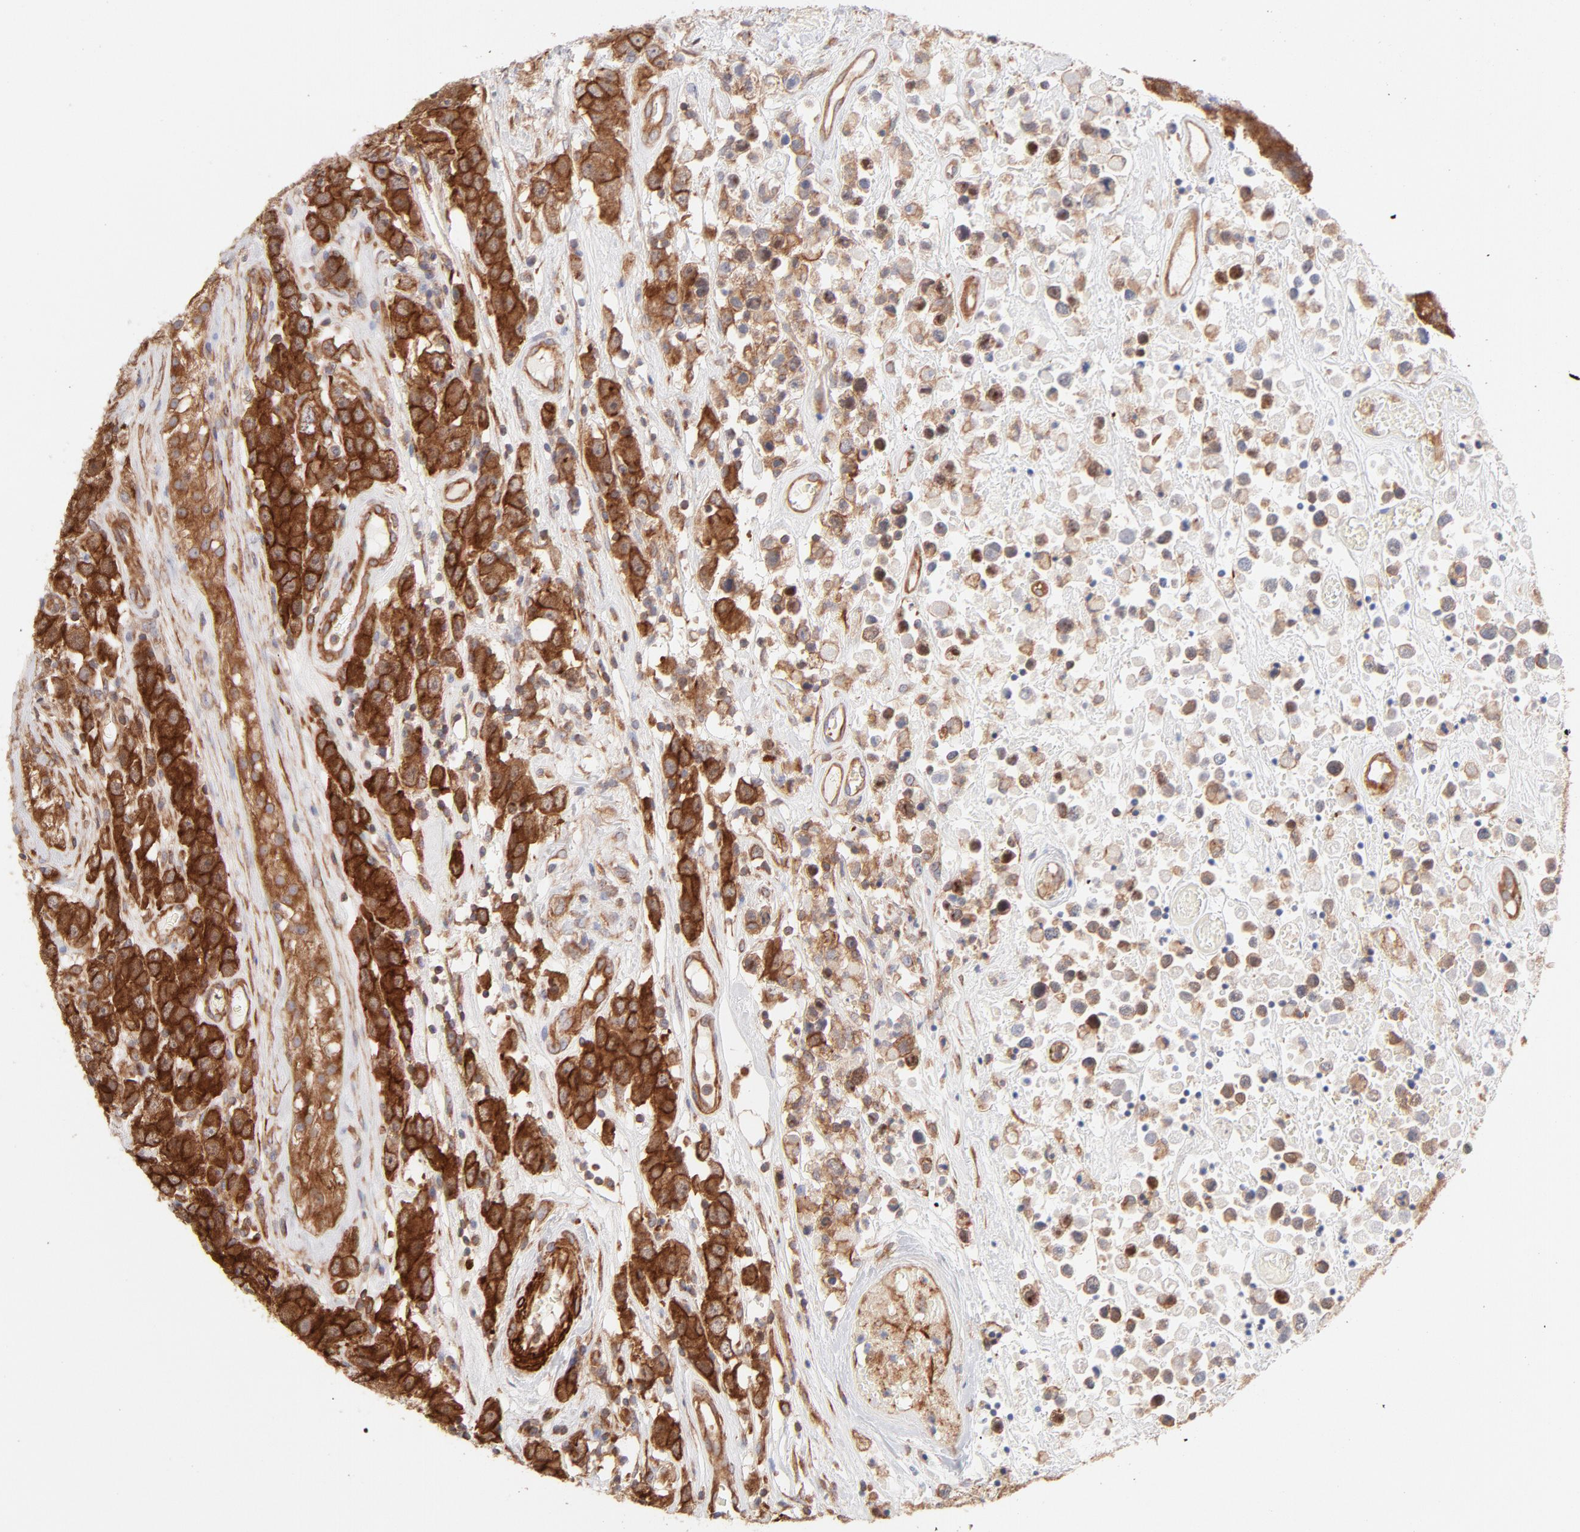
{"staining": {"intensity": "strong", "quantity": ">75%", "location": "cytoplasmic/membranous"}, "tissue": "testis cancer", "cell_type": "Tumor cells", "image_type": "cancer", "snomed": [{"axis": "morphology", "description": "Seminoma, NOS"}, {"axis": "topography", "description": "Testis"}], "caption": "Testis cancer was stained to show a protein in brown. There is high levels of strong cytoplasmic/membranous staining in about >75% of tumor cells. Nuclei are stained in blue.", "gene": "LDLRAP1", "patient": {"sex": "male", "age": 52}}